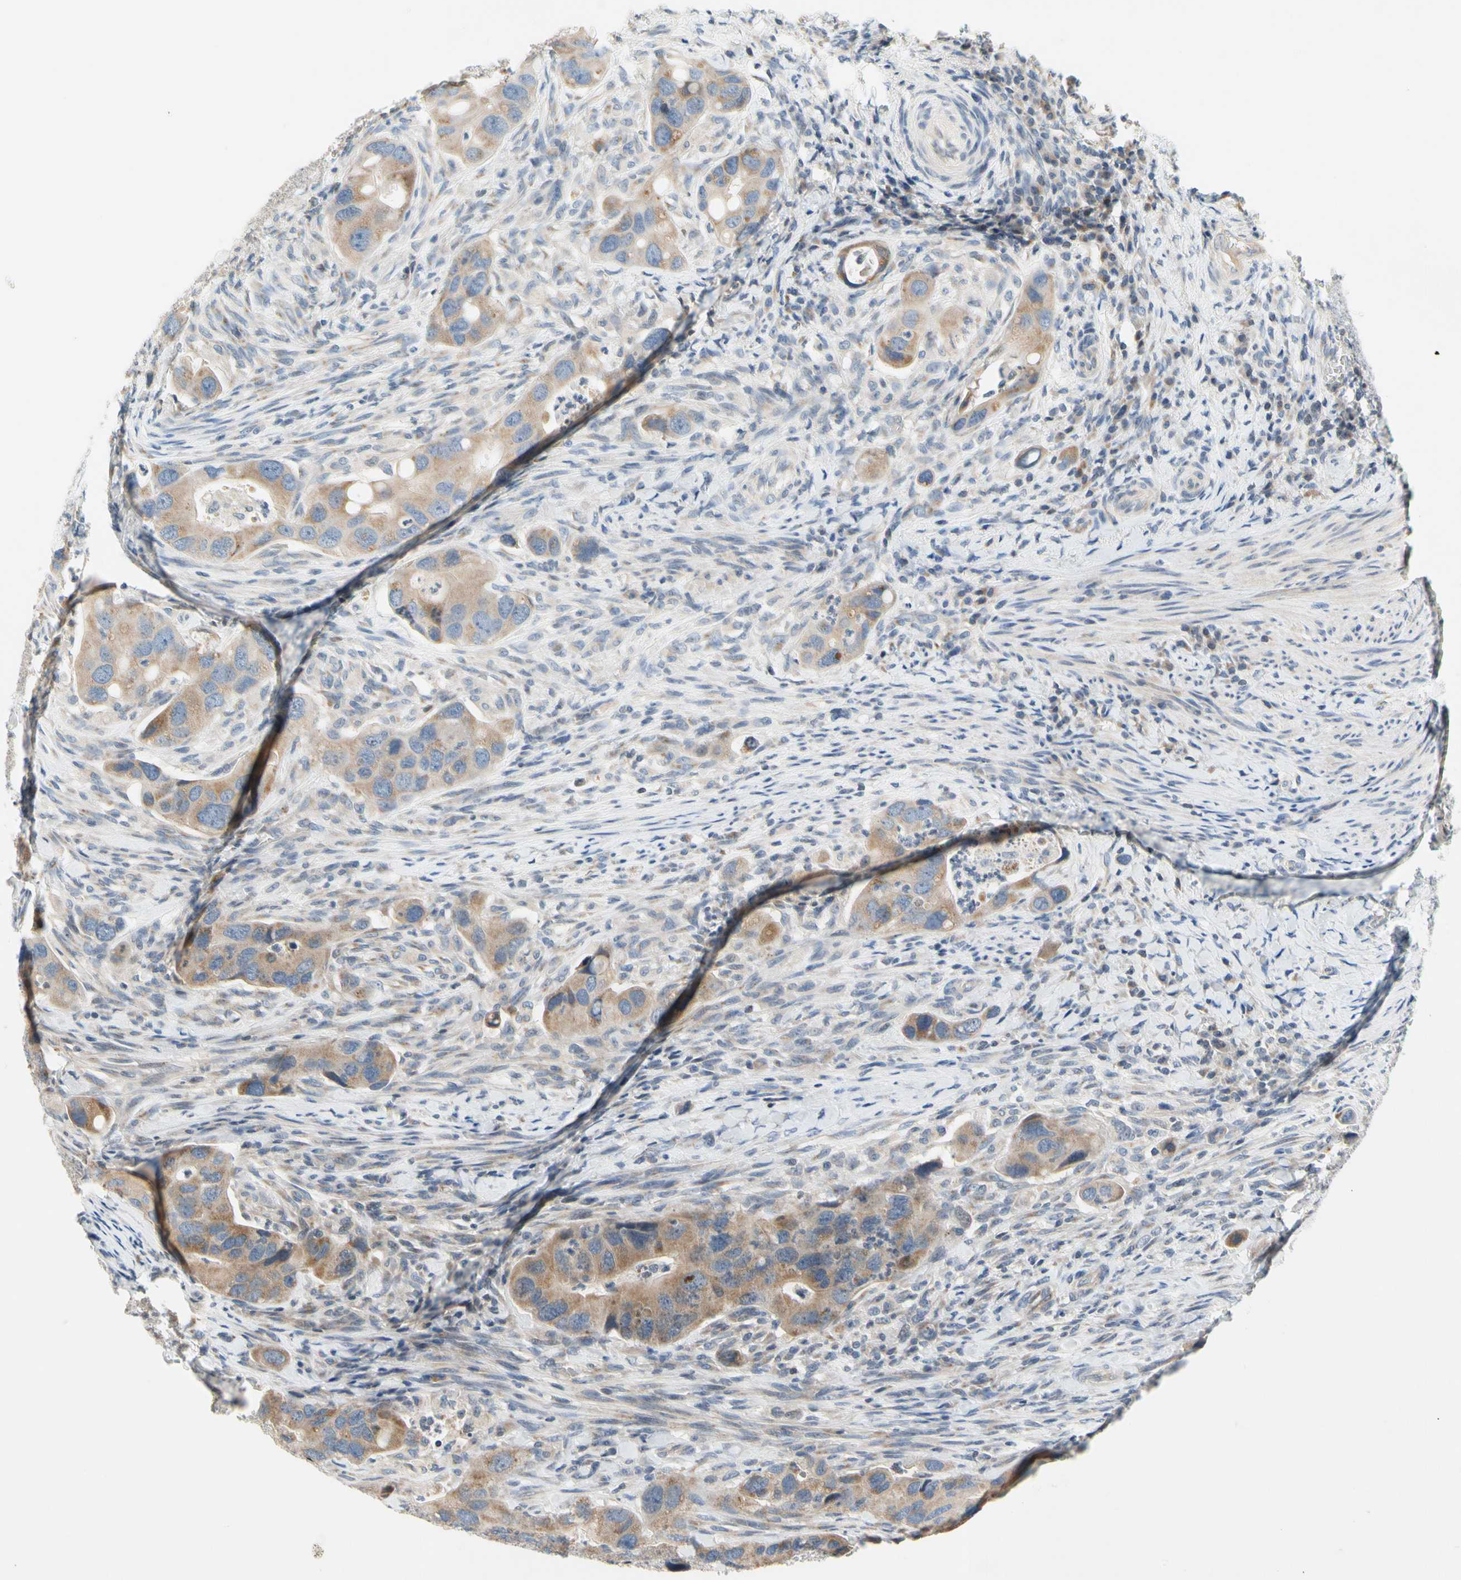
{"staining": {"intensity": "weak", "quantity": ">75%", "location": "cytoplasmic/membranous"}, "tissue": "colorectal cancer", "cell_type": "Tumor cells", "image_type": "cancer", "snomed": [{"axis": "morphology", "description": "Adenocarcinoma, NOS"}, {"axis": "topography", "description": "Rectum"}], "caption": "Colorectal cancer tissue displays weak cytoplasmic/membranous expression in about >75% of tumor cells, visualized by immunohistochemistry.", "gene": "SOX30", "patient": {"sex": "female", "age": 57}}